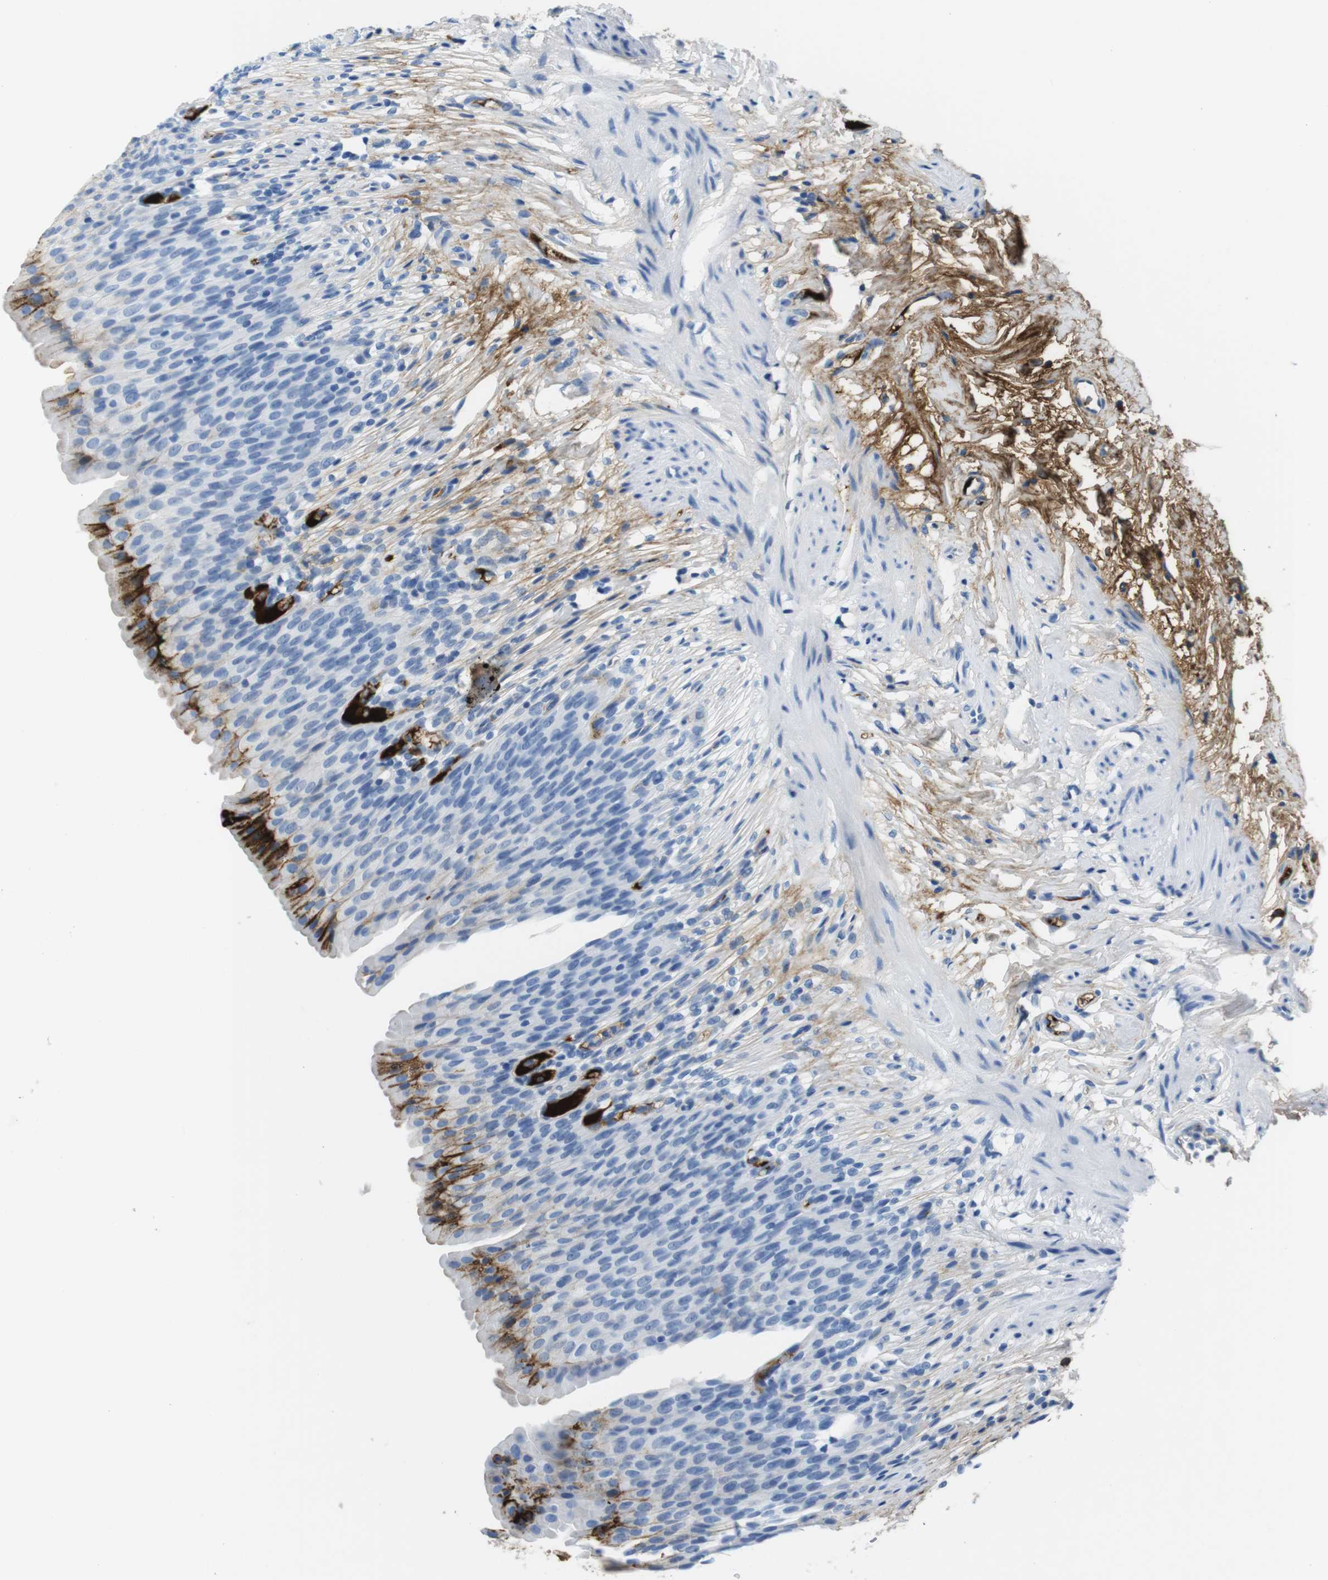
{"staining": {"intensity": "strong", "quantity": "<25%", "location": "cytoplasmic/membranous"}, "tissue": "urinary bladder", "cell_type": "Urothelial cells", "image_type": "normal", "snomed": [{"axis": "morphology", "description": "Normal tissue, NOS"}, {"axis": "topography", "description": "Urinary bladder"}], "caption": "Protein analysis of unremarkable urinary bladder displays strong cytoplasmic/membranous expression in approximately <25% of urothelial cells.", "gene": "IGKC", "patient": {"sex": "female", "age": 79}}